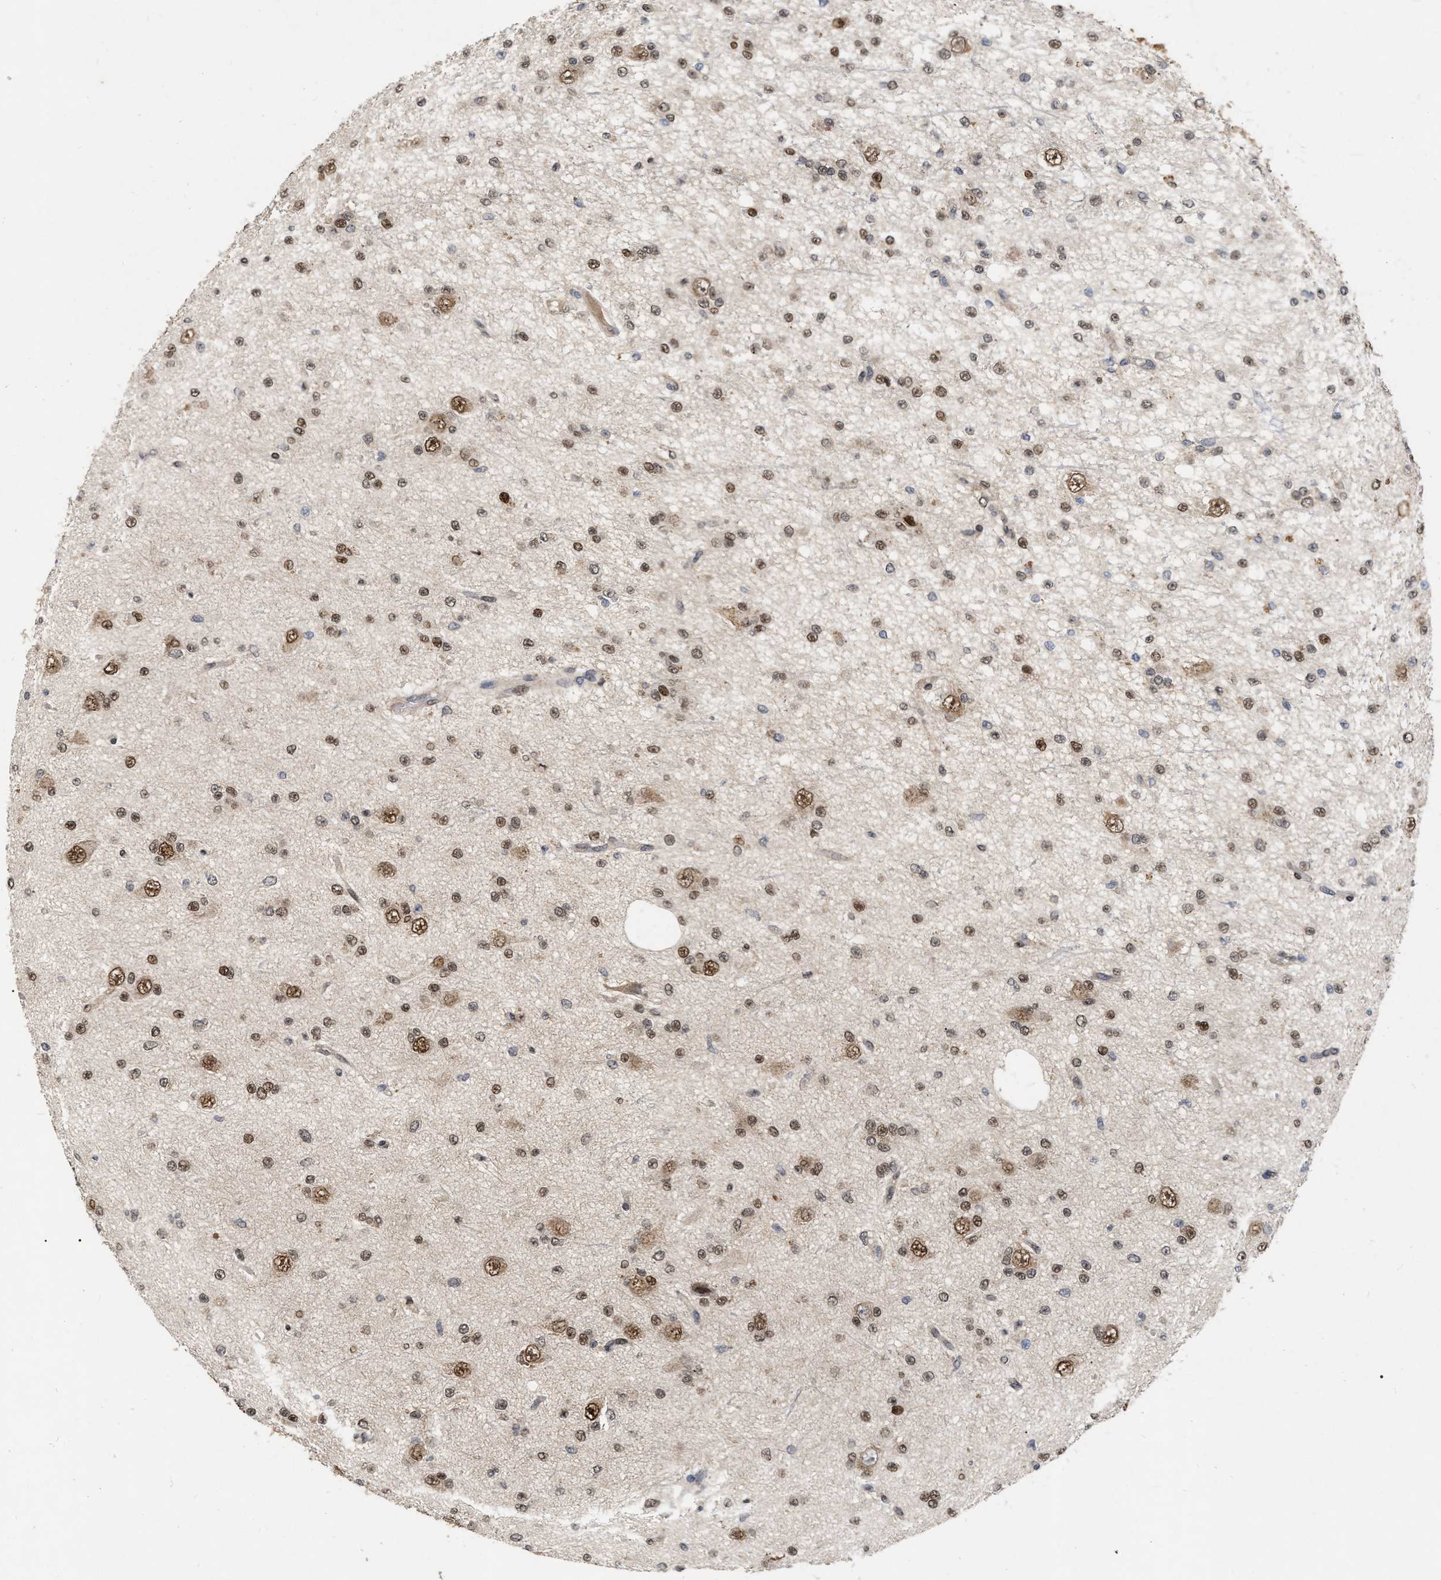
{"staining": {"intensity": "moderate", "quantity": "25%-75%", "location": "nuclear"}, "tissue": "glioma", "cell_type": "Tumor cells", "image_type": "cancer", "snomed": [{"axis": "morphology", "description": "Glioma, malignant, Low grade"}, {"axis": "topography", "description": "Brain"}], "caption": "A medium amount of moderate nuclear positivity is identified in about 25%-75% of tumor cells in malignant low-grade glioma tissue.", "gene": "MDM4", "patient": {"sex": "male", "age": 38}}